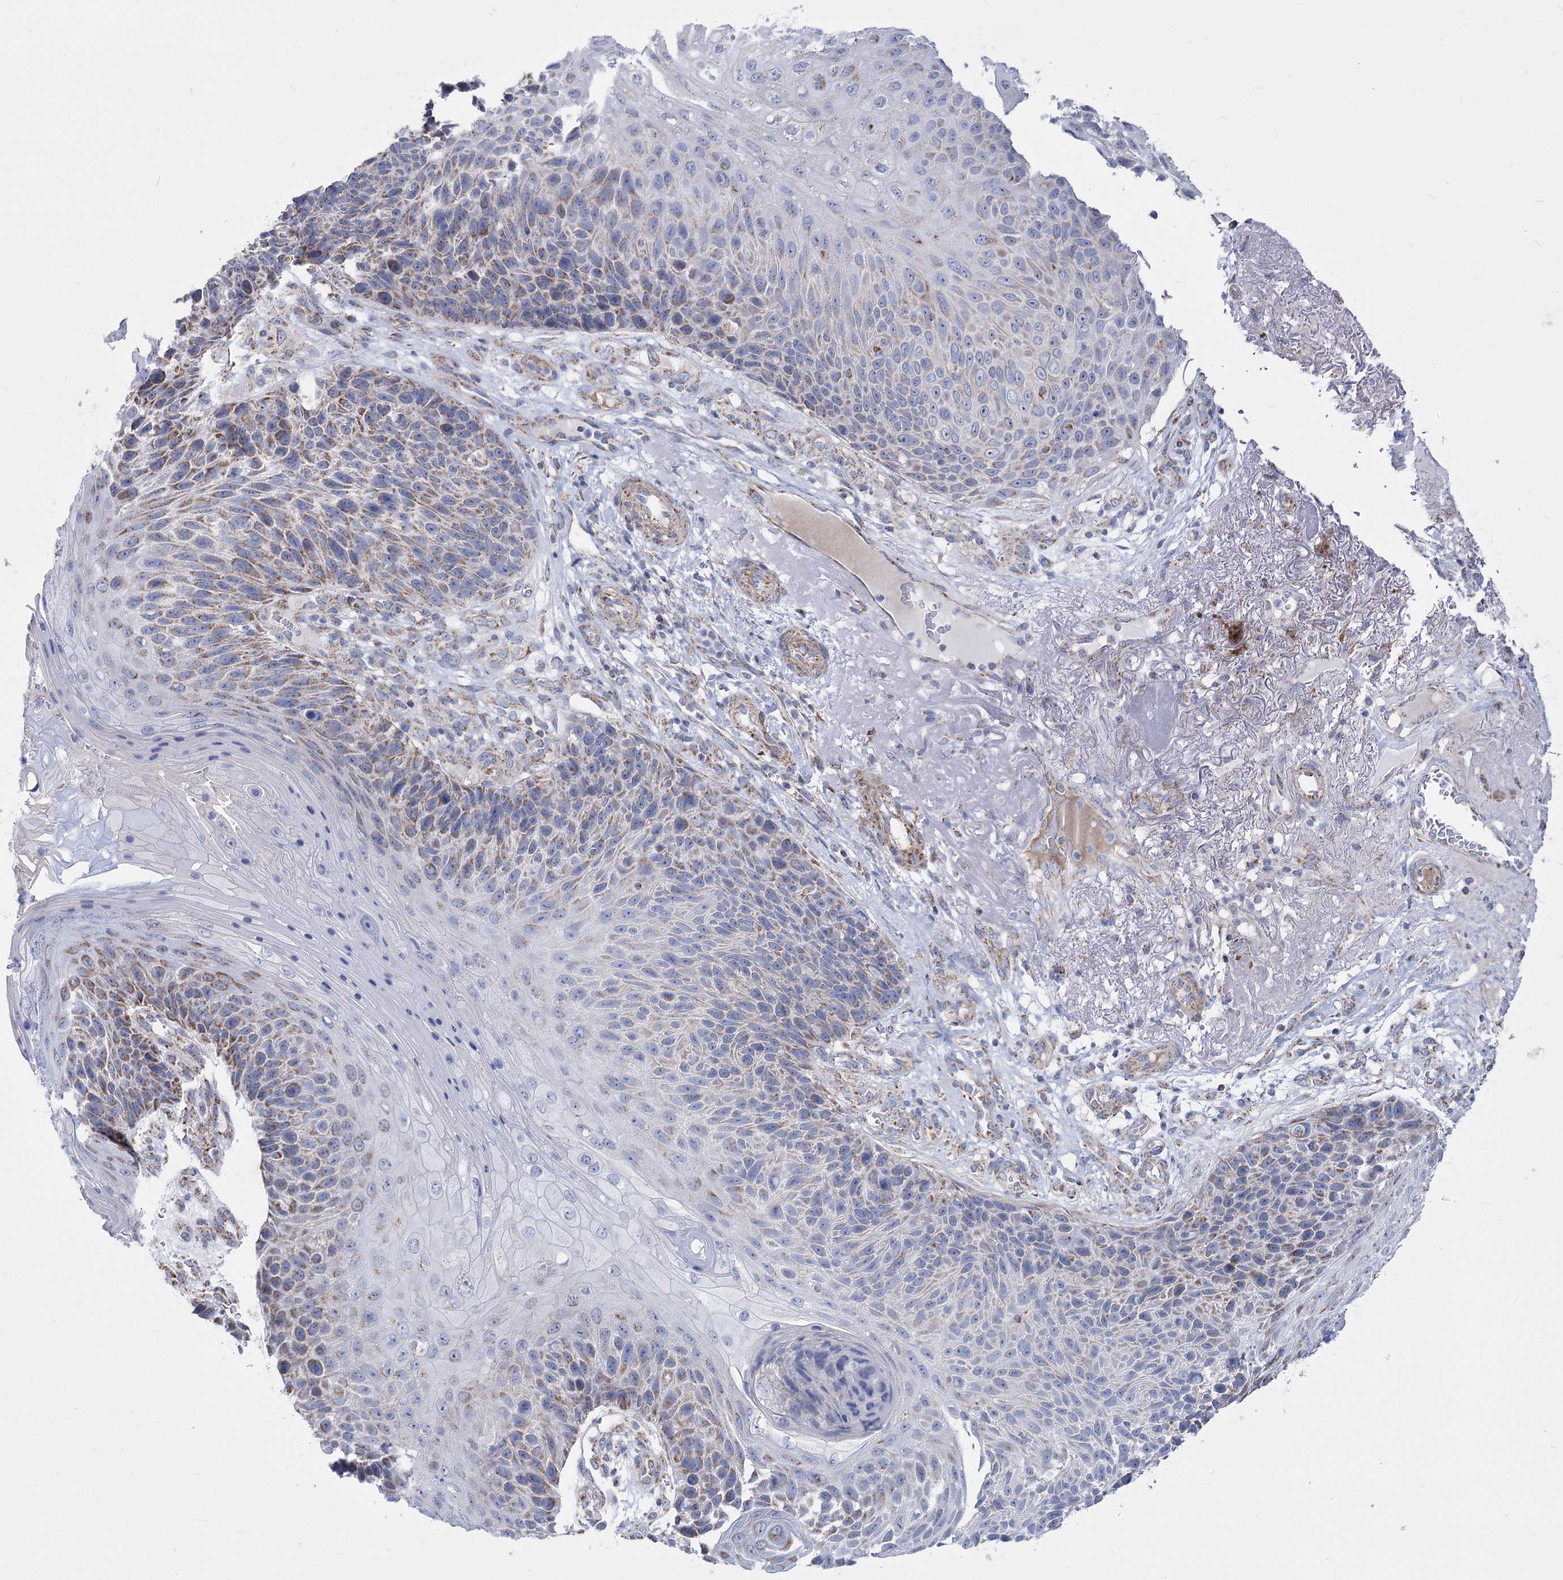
{"staining": {"intensity": "moderate", "quantity": "25%-75%", "location": "cytoplasmic/membranous"}, "tissue": "skin cancer", "cell_type": "Tumor cells", "image_type": "cancer", "snomed": [{"axis": "morphology", "description": "Squamous cell carcinoma, NOS"}, {"axis": "topography", "description": "Skin"}], "caption": "High-magnification brightfield microscopy of skin squamous cell carcinoma stained with DAB (brown) and counterstained with hematoxylin (blue). tumor cells exhibit moderate cytoplasmic/membranous expression is appreciated in about25%-75% of cells.", "gene": "PDHB", "patient": {"sex": "female", "age": 88}}